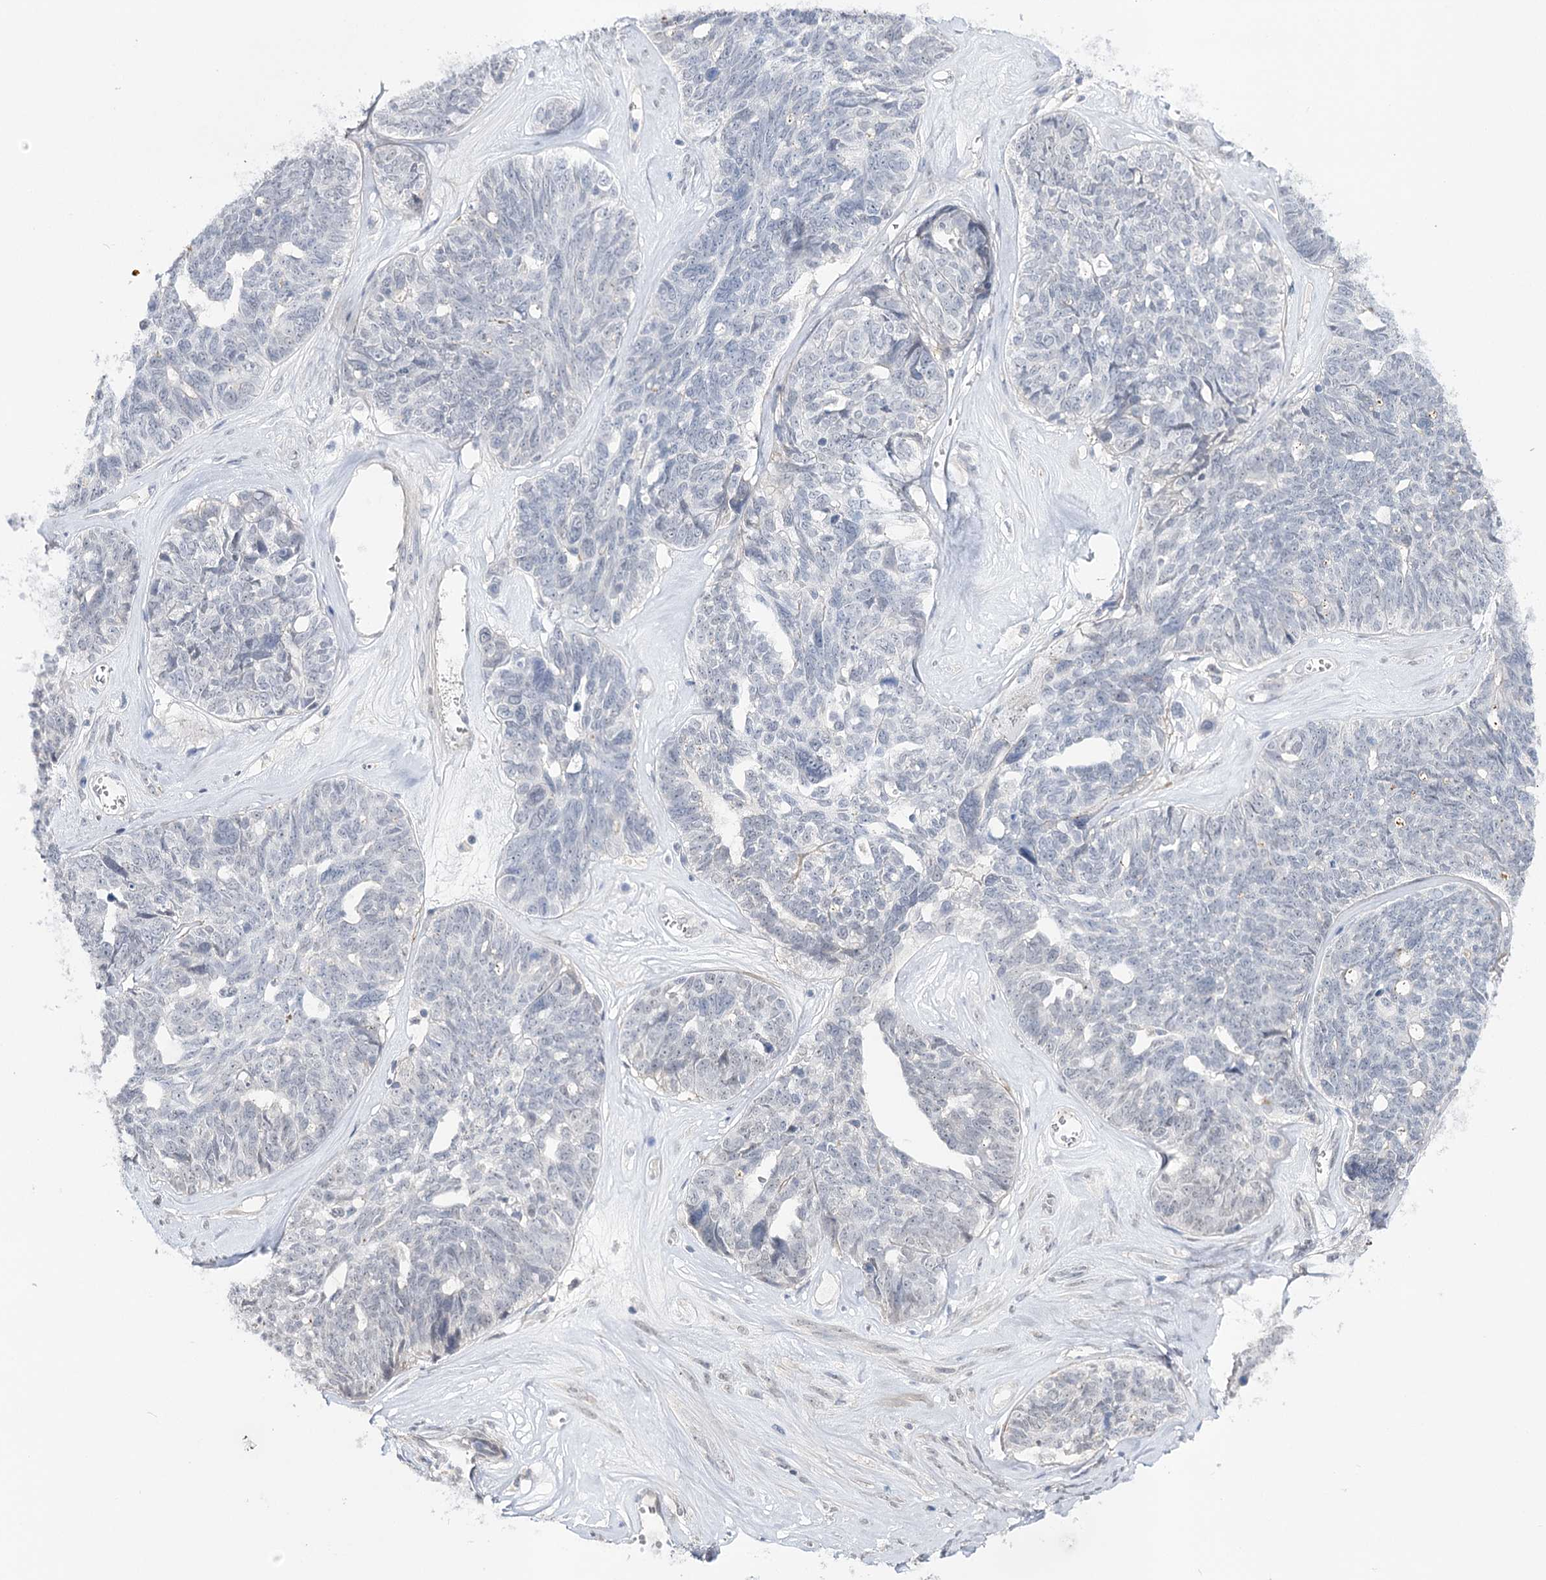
{"staining": {"intensity": "negative", "quantity": "none", "location": "none"}, "tissue": "ovarian cancer", "cell_type": "Tumor cells", "image_type": "cancer", "snomed": [{"axis": "morphology", "description": "Cystadenocarcinoma, serous, NOS"}, {"axis": "topography", "description": "Ovary"}], "caption": "Immunohistochemical staining of ovarian serous cystadenocarcinoma reveals no significant positivity in tumor cells.", "gene": "ATP10B", "patient": {"sex": "female", "age": 79}}